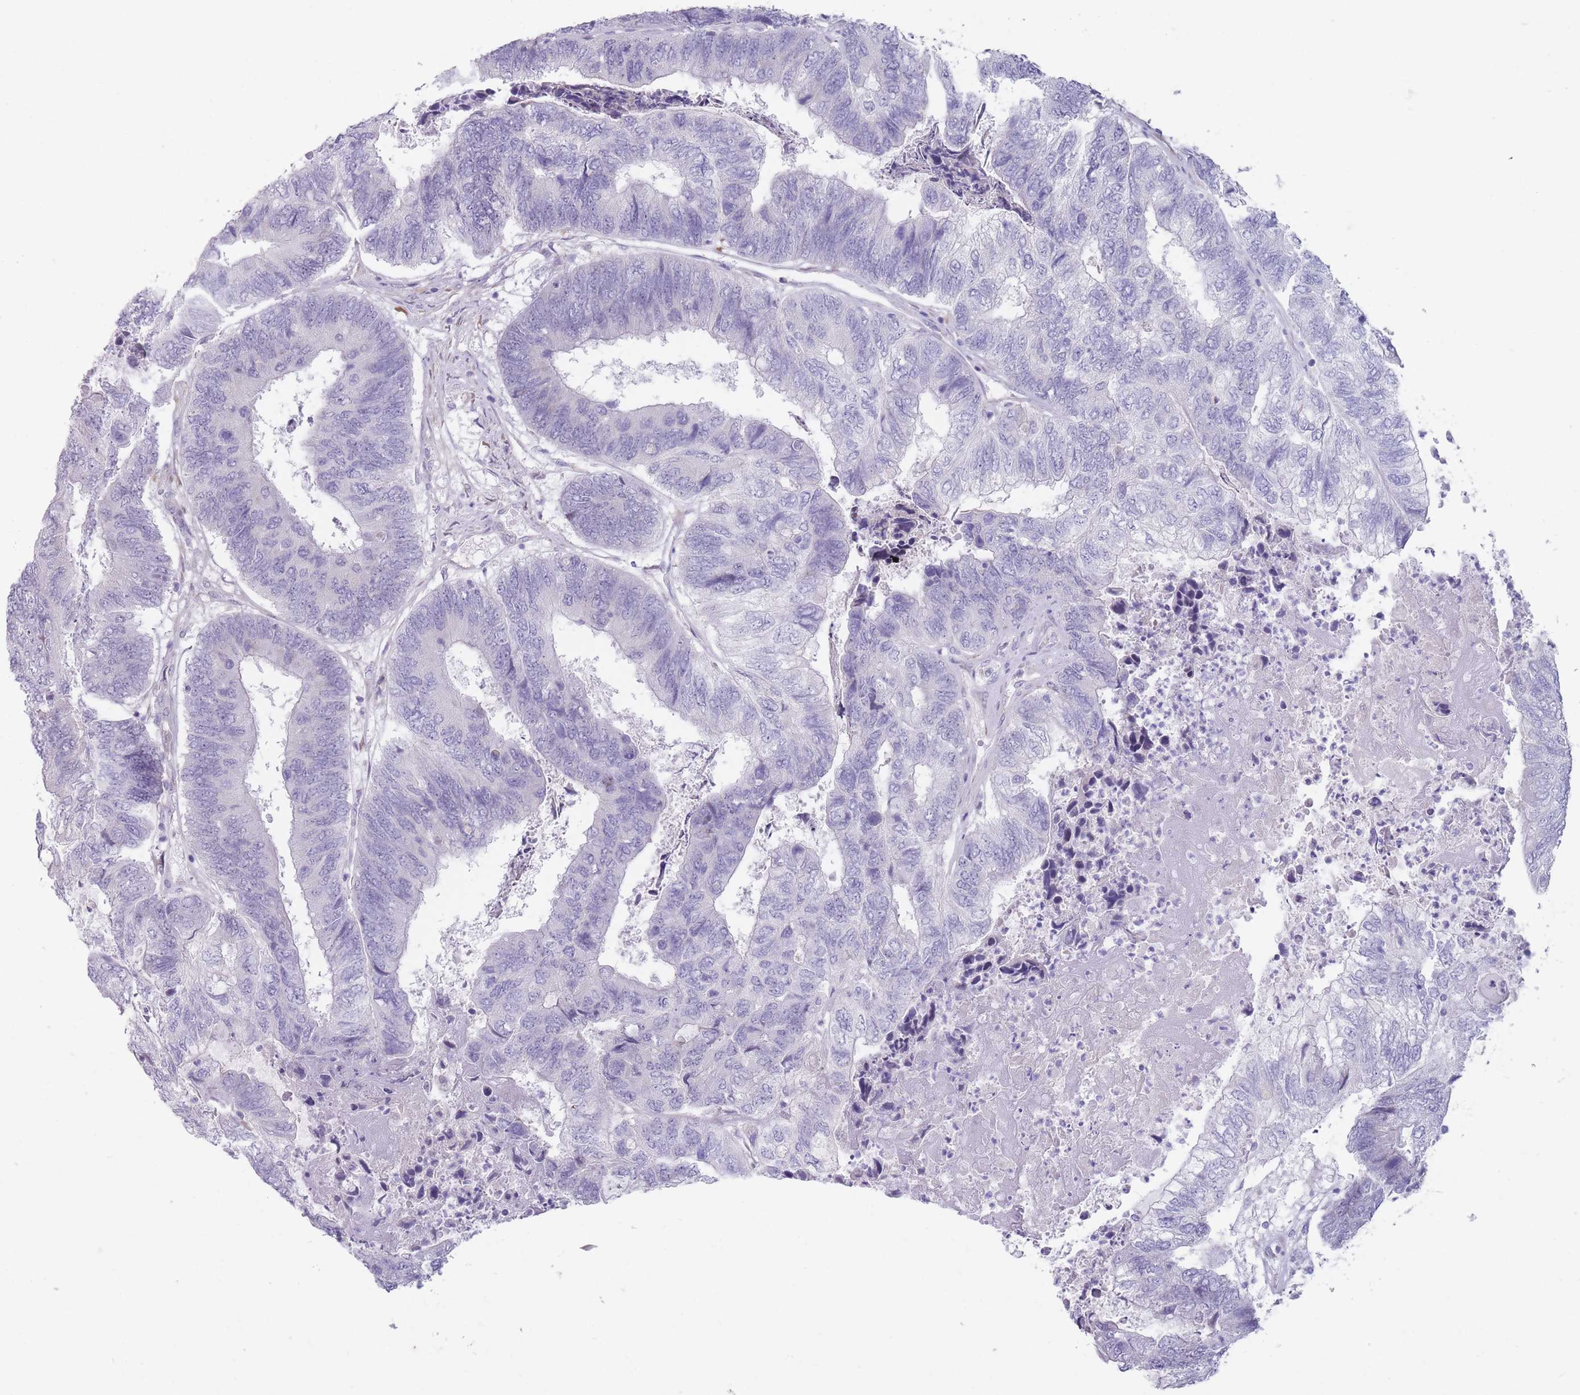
{"staining": {"intensity": "negative", "quantity": "none", "location": "none"}, "tissue": "colorectal cancer", "cell_type": "Tumor cells", "image_type": "cancer", "snomed": [{"axis": "morphology", "description": "Adenocarcinoma, NOS"}, {"axis": "topography", "description": "Colon"}], "caption": "High magnification brightfield microscopy of colorectal cancer stained with DAB (brown) and counterstained with hematoxylin (blue): tumor cells show no significant positivity.", "gene": "PAIP2B", "patient": {"sex": "female", "age": 67}}